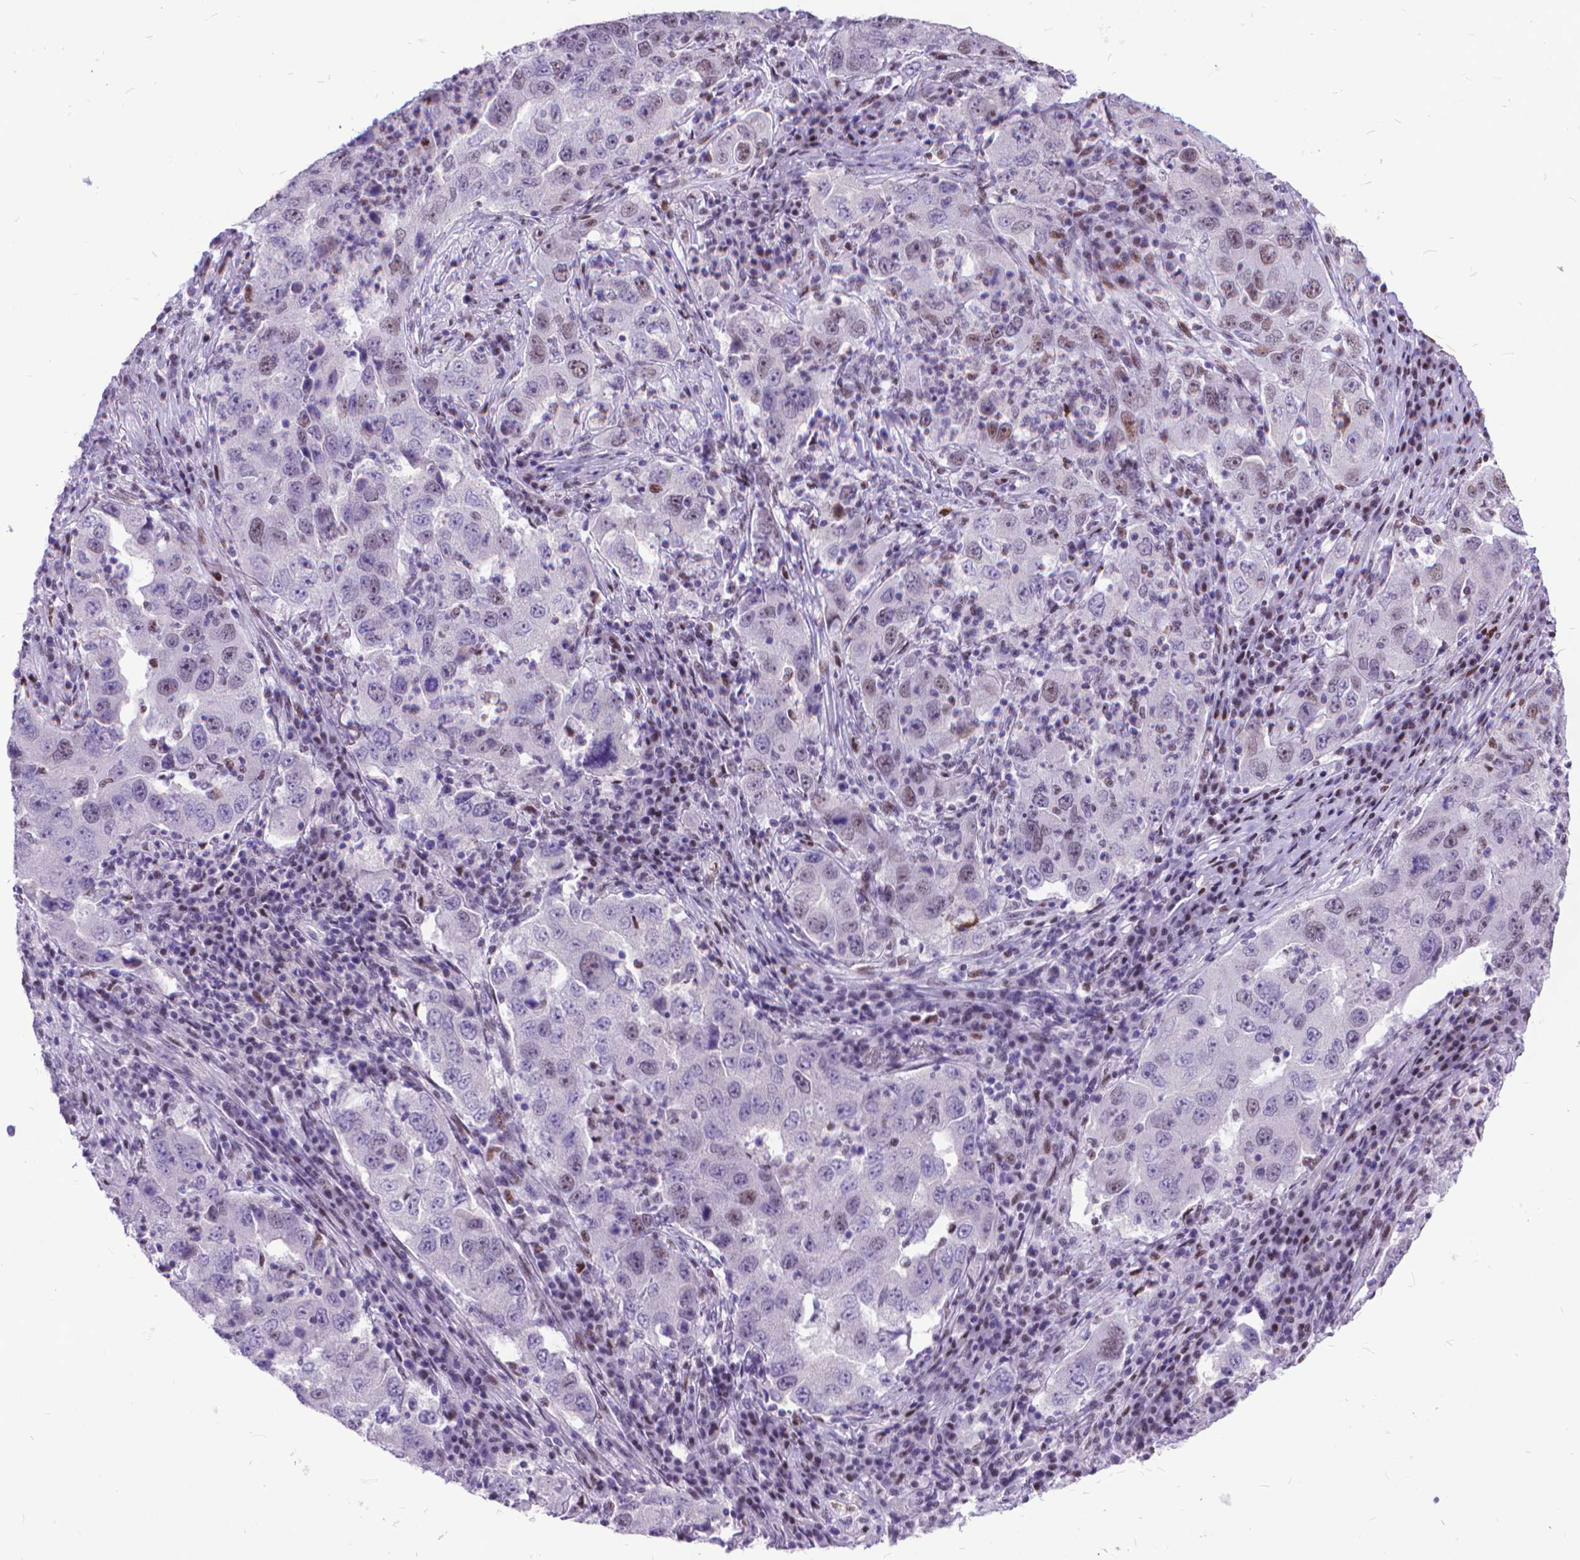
{"staining": {"intensity": "weak", "quantity": "<25%", "location": "nuclear"}, "tissue": "lung cancer", "cell_type": "Tumor cells", "image_type": "cancer", "snomed": [{"axis": "morphology", "description": "Adenocarcinoma, NOS"}, {"axis": "topography", "description": "Lung"}], "caption": "This is a photomicrograph of IHC staining of lung cancer, which shows no expression in tumor cells.", "gene": "POLE4", "patient": {"sex": "male", "age": 73}}